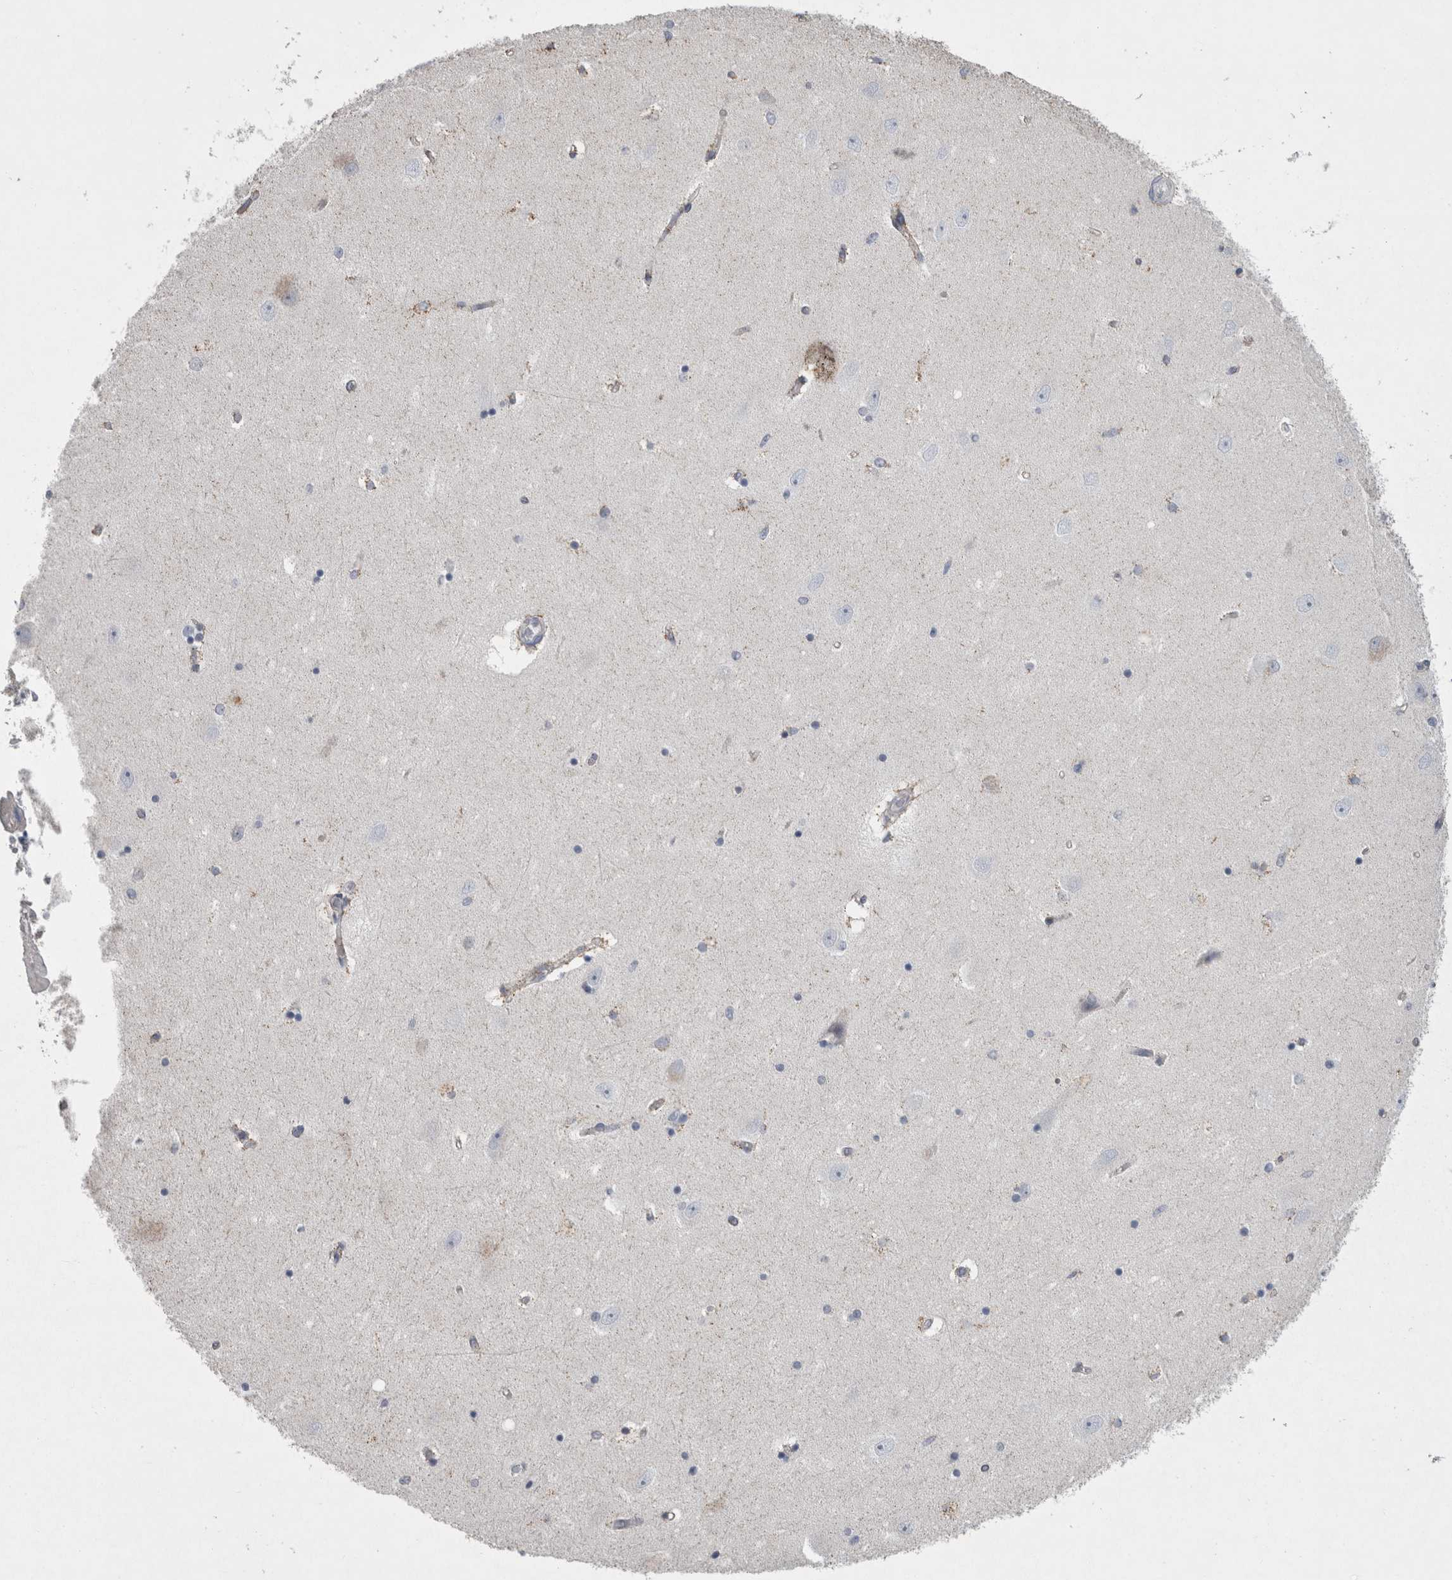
{"staining": {"intensity": "negative", "quantity": "none", "location": "none"}, "tissue": "hippocampus", "cell_type": "Glial cells", "image_type": "normal", "snomed": [{"axis": "morphology", "description": "Normal tissue, NOS"}, {"axis": "topography", "description": "Hippocampus"}], "caption": "This is a micrograph of immunohistochemistry (IHC) staining of normal hippocampus, which shows no staining in glial cells.", "gene": "AGMAT", "patient": {"sex": "female", "age": 54}}